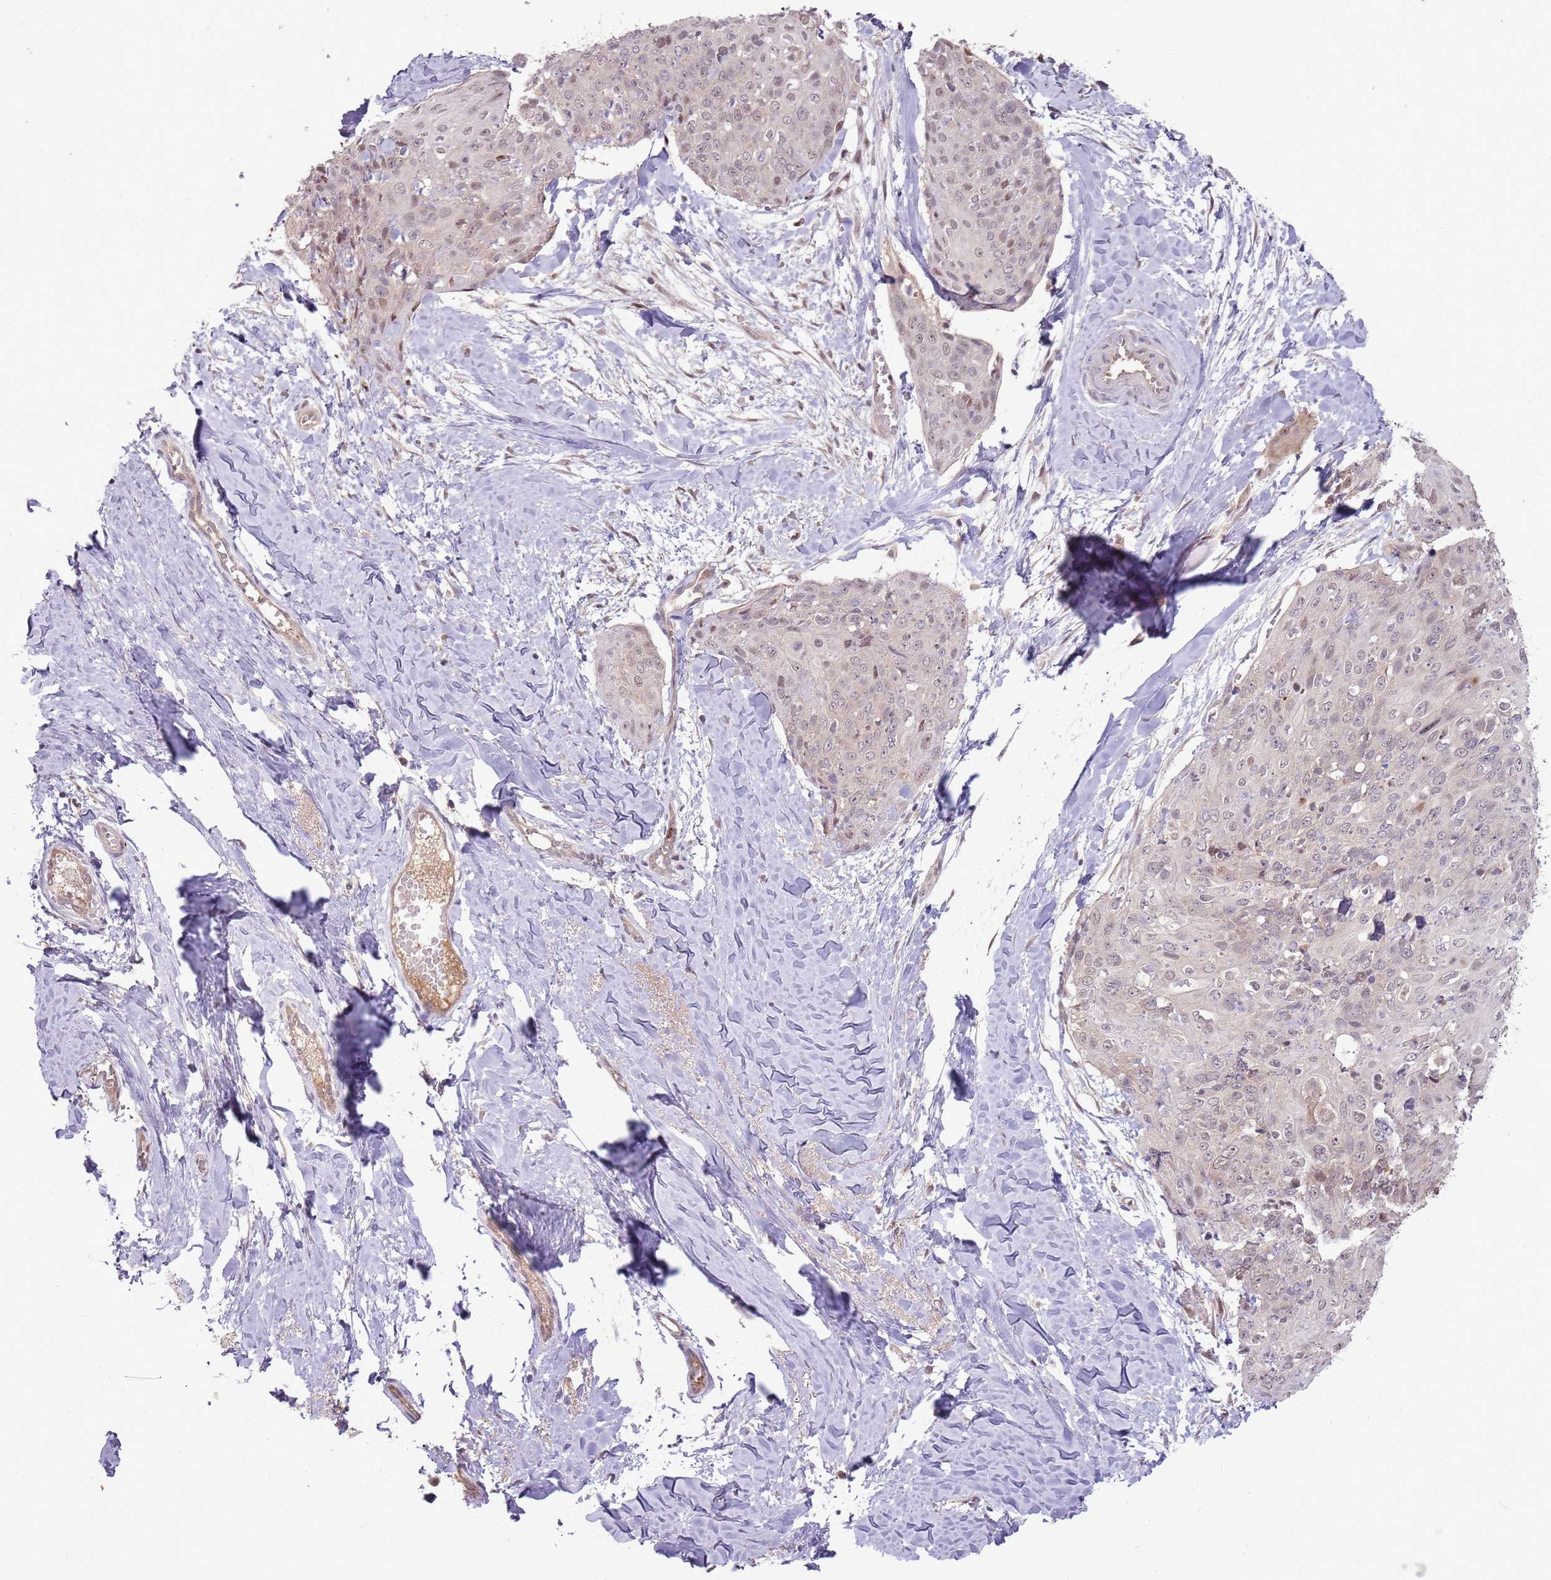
{"staining": {"intensity": "weak", "quantity": "25%-75%", "location": "nuclear"}, "tissue": "skin cancer", "cell_type": "Tumor cells", "image_type": "cancer", "snomed": [{"axis": "morphology", "description": "Squamous cell carcinoma, NOS"}, {"axis": "topography", "description": "Skin"}, {"axis": "topography", "description": "Vulva"}], "caption": "Skin cancer (squamous cell carcinoma) stained with DAB (3,3'-diaminobenzidine) IHC displays low levels of weak nuclear staining in about 25%-75% of tumor cells.", "gene": "NBPF6", "patient": {"sex": "female", "age": 85}}